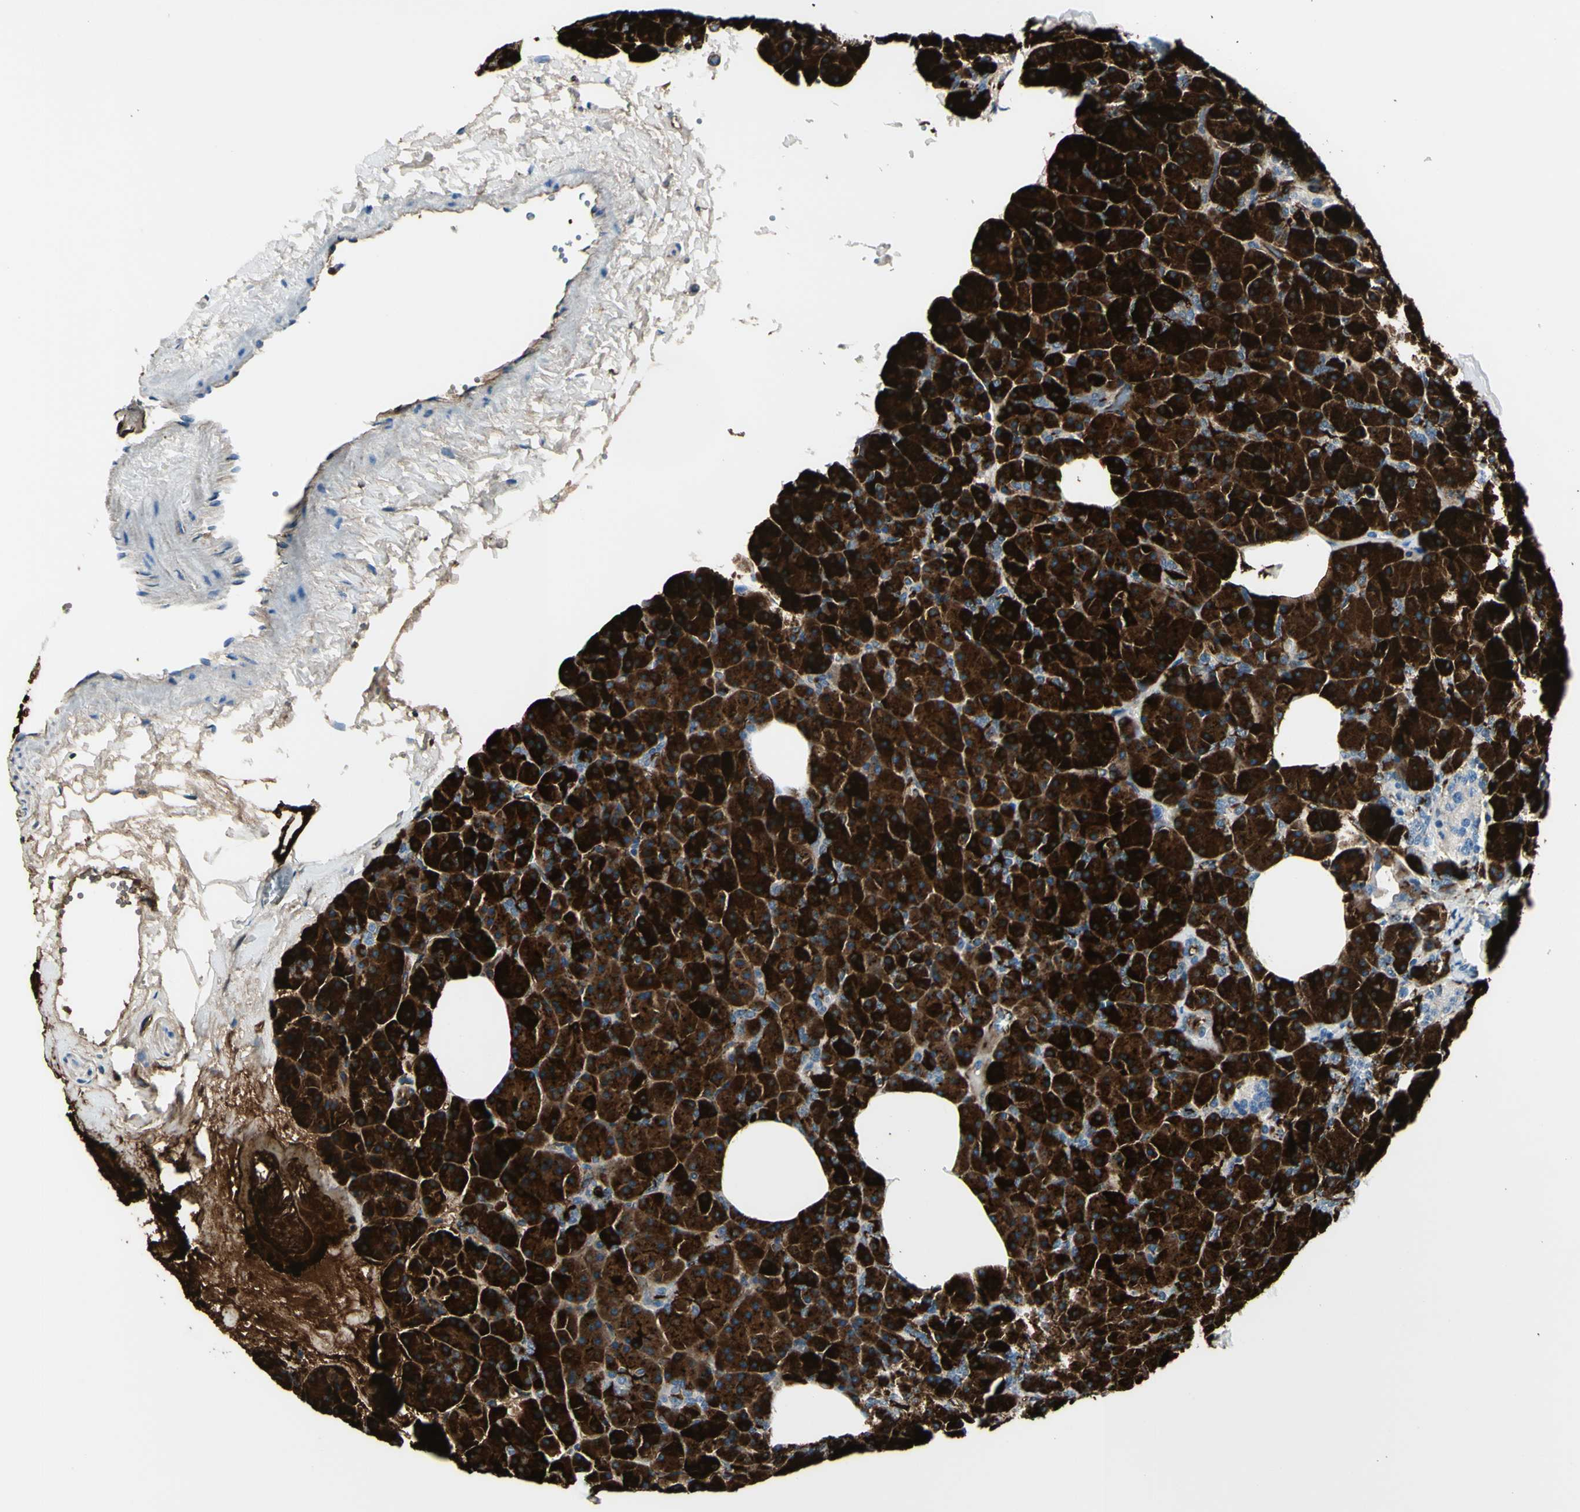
{"staining": {"intensity": "strong", "quantity": ">75%", "location": "cytoplasmic/membranous"}, "tissue": "pancreas", "cell_type": "Exocrine glandular cells", "image_type": "normal", "snomed": [{"axis": "morphology", "description": "Normal tissue, NOS"}, {"axis": "topography", "description": "Pancreas"}], "caption": "Immunohistochemistry (IHC) image of normal pancreas stained for a protein (brown), which reveals high levels of strong cytoplasmic/membranous positivity in about >75% of exocrine glandular cells.", "gene": "PTH2R", "patient": {"sex": "female", "age": 35}}